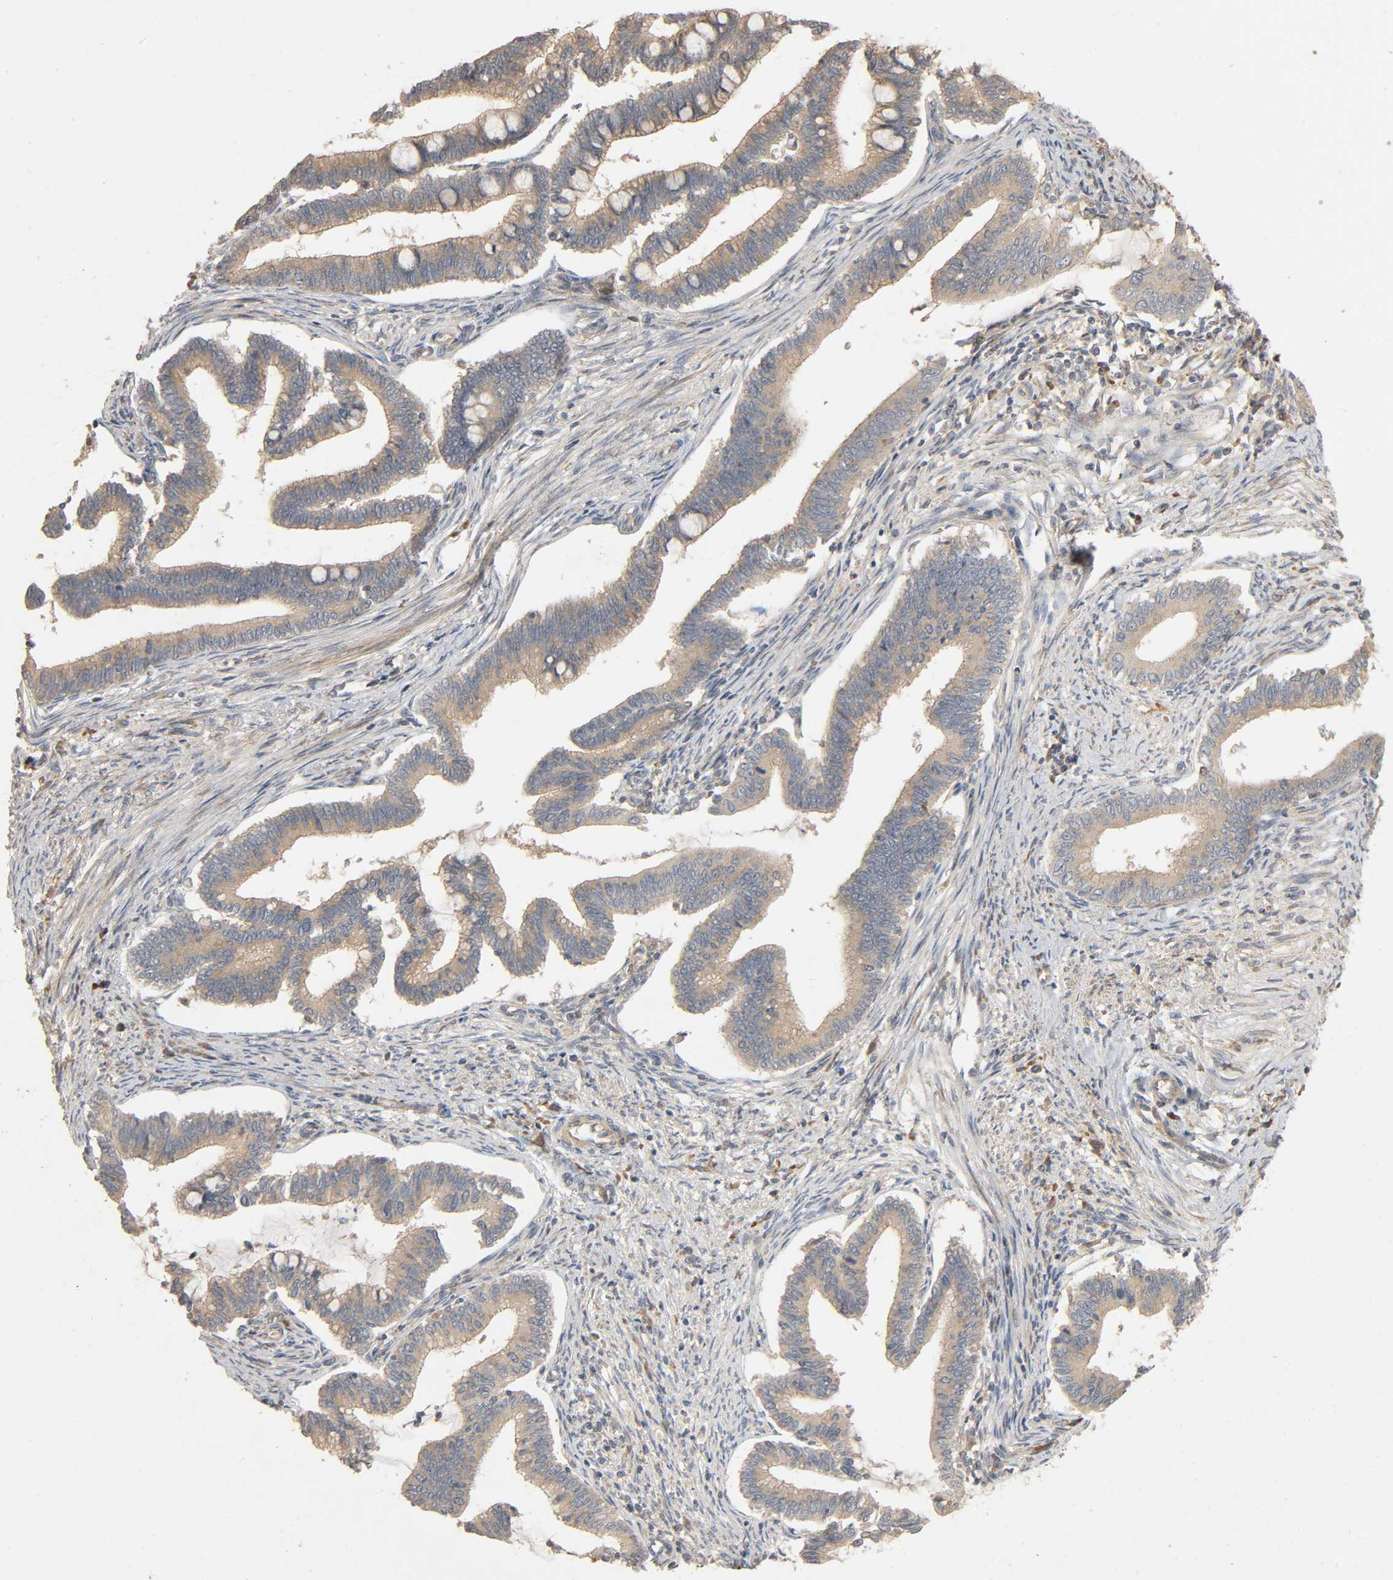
{"staining": {"intensity": "weak", "quantity": ">75%", "location": "cytoplasmic/membranous"}, "tissue": "cervical cancer", "cell_type": "Tumor cells", "image_type": "cancer", "snomed": [{"axis": "morphology", "description": "Adenocarcinoma, NOS"}, {"axis": "topography", "description": "Cervix"}], "caption": "Weak cytoplasmic/membranous staining is appreciated in approximately >75% of tumor cells in cervical cancer (adenocarcinoma). (Brightfield microscopy of DAB IHC at high magnification).", "gene": "SGSM1", "patient": {"sex": "female", "age": 36}}